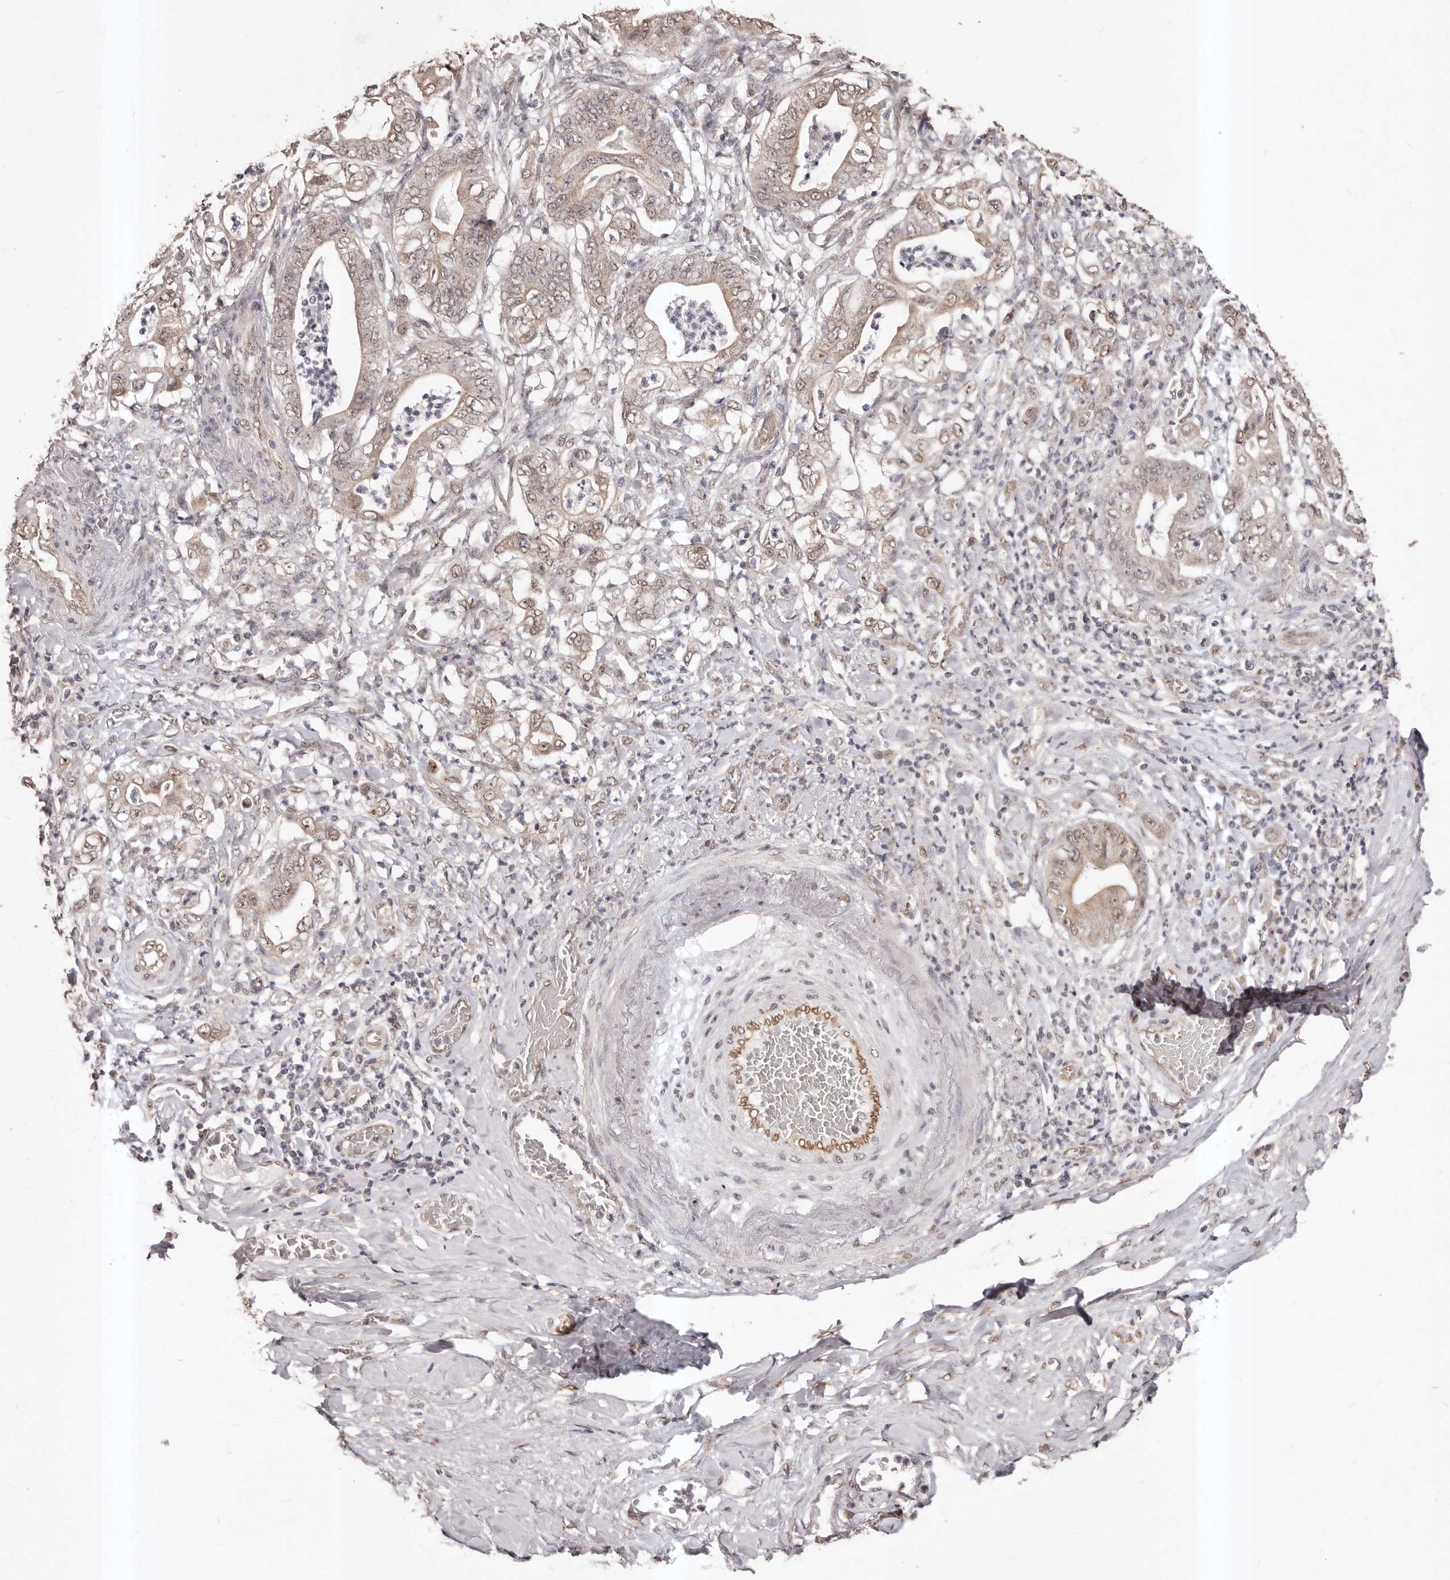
{"staining": {"intensity": "weak", "quantity": ">75%", "location": "cytoplasmic/membranous,nuclear"}, "tissue": "stomach cancer", "cell_type": "Tumor cells", "image_type": "cancer", "snomed": [{"axis": "morphology", "description": "Adenocarcinoma, NOS"}, {"axis": "topography", "description": "Stomach"}], "caption": "Weak cytoplasmic/membranous and nuclear staining for a protein is seen in approximately >75% of tumor cells of stomach adenocarcinoma using immunohistochemistry (IHC).", "gene": "RPS6KA5", "patient": {"sex": "female", "age": 73}}